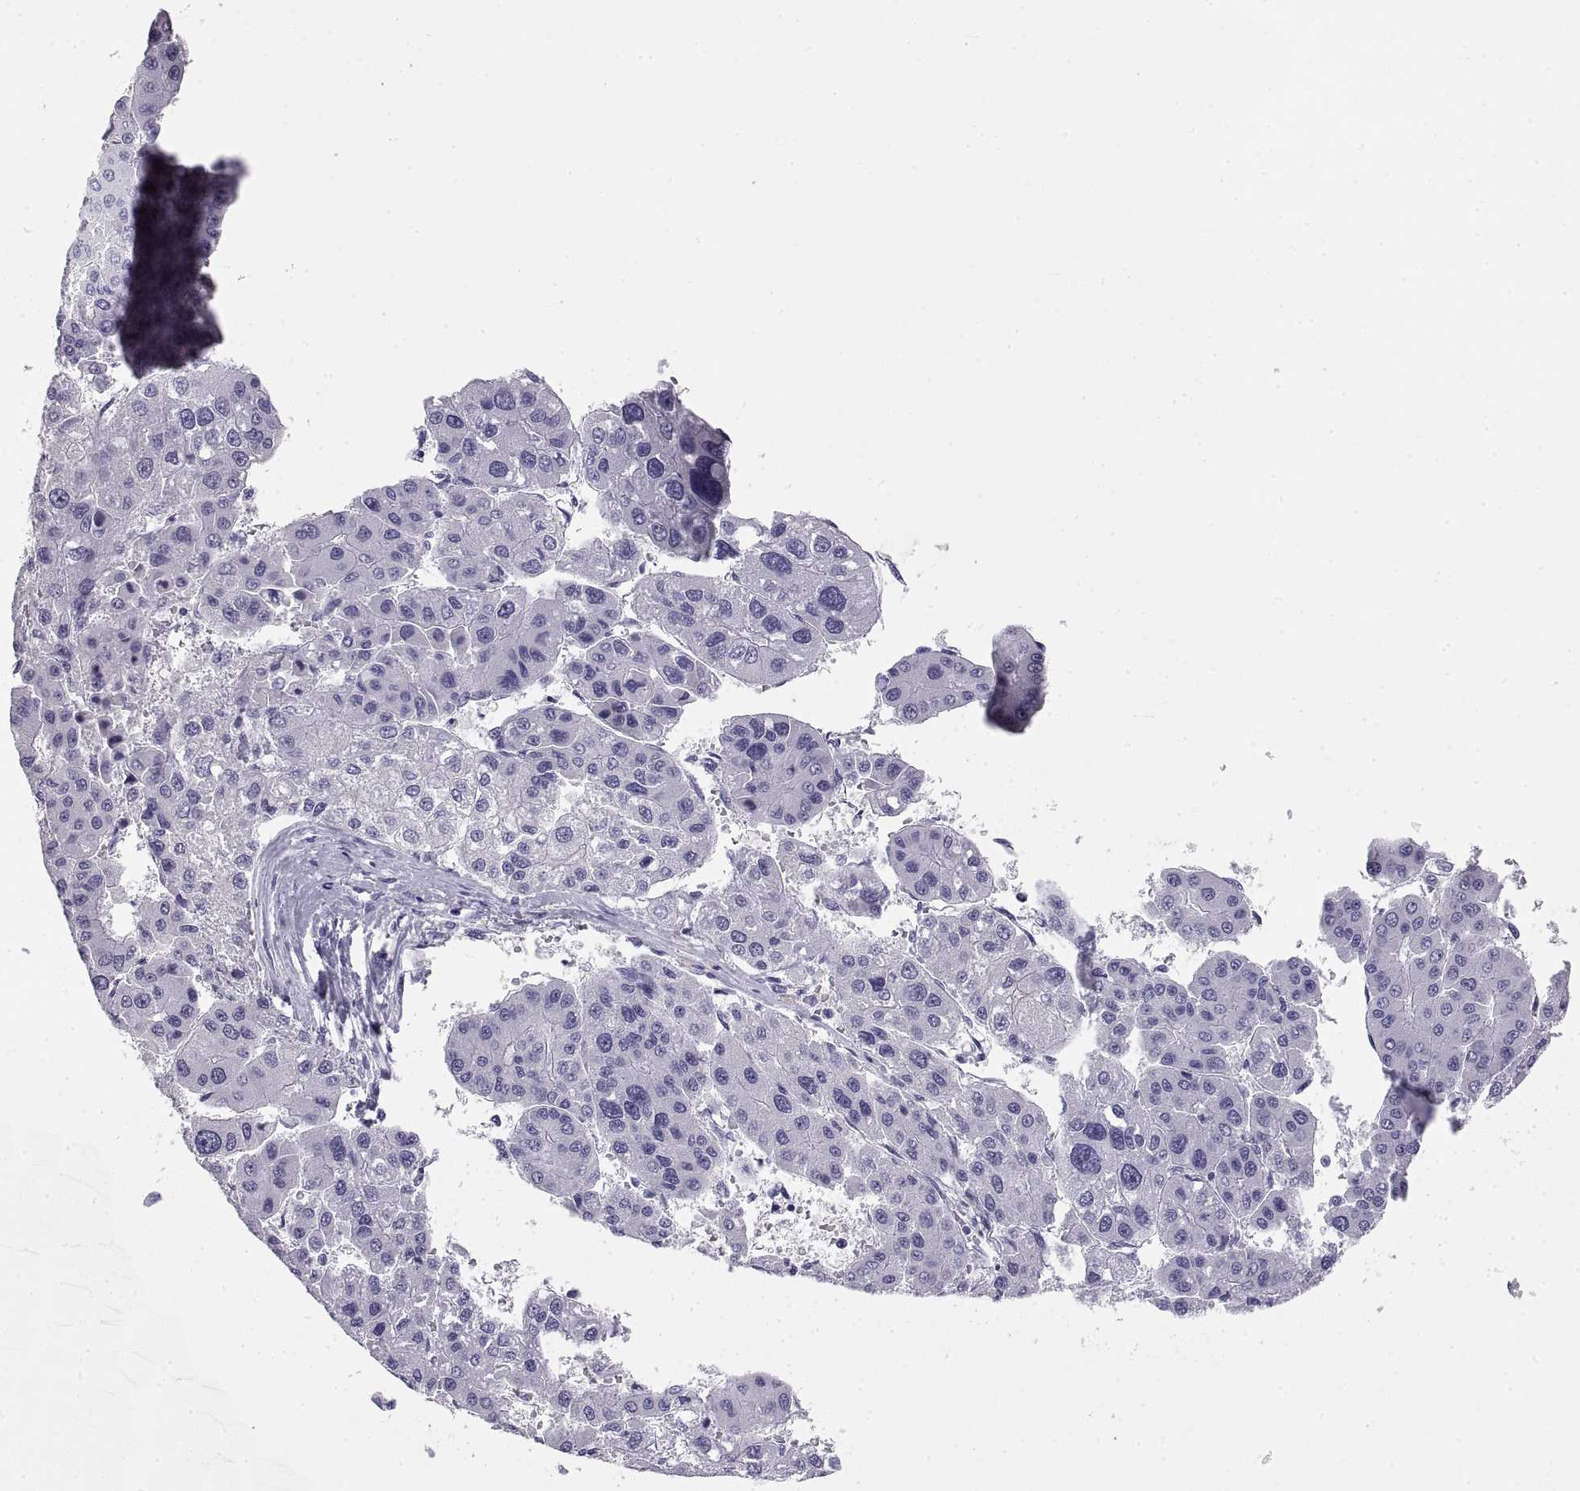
{"staining": {"intensity": "negative", "quantity": "none", "location": "none"}, "tissue": "liver cancer", "cell_type": "Tumor cells", "image_type": "cancer", "snomed": [{"axis": "morphology", "description": "Carcinoma, Hepatocellular, NOS"}, {"axis": "topography", "description": "Liver"}], "caption": "High magnification brightfield microscopy of liver cancer stained with DAB (brown) and counterstained with hematoxylin (blue): tumor cells show no significant positivity.", "gene": "RLBP1", "patient": {"sex": "male", "age": 73}}